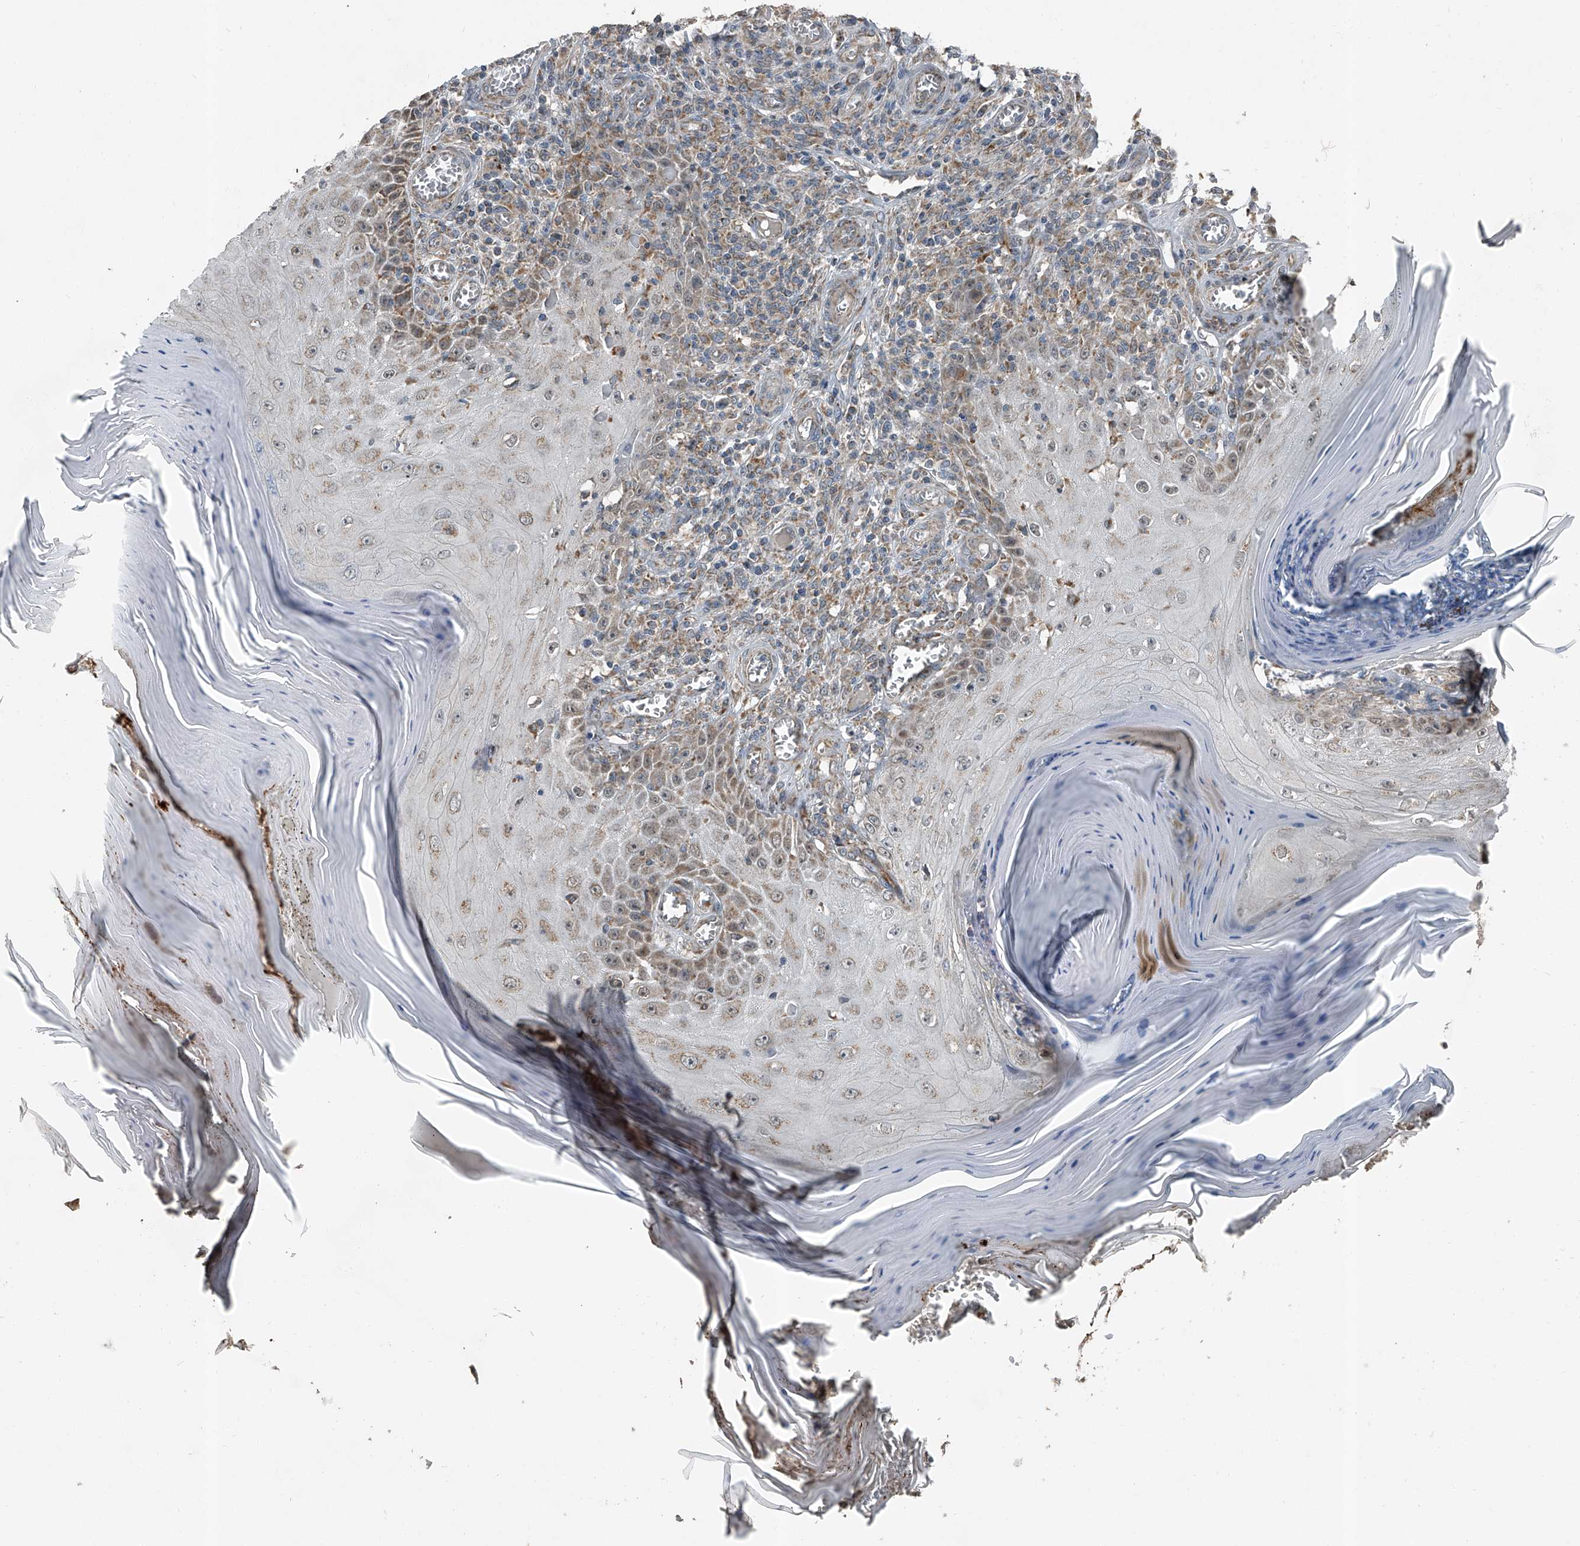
{"staining": {"intensity": "weak", "quantity": ">75%", "location": "cytoplasmic/membranous"}, "tissue": "skin cancer", "cell_type": "Tumor cells", "image_type": "cancer", "snomed": [{"axis": "morphology", "description": "Squamous cell carcinoma, NOS"}, {"axis": "topography", "description": "Skin"}], "caption": "This image exhibits immunohistochemistry staining of human skin cancer, with low weak cytoplasmic/membranous staining in about >75% of tumor cells.", "gene": "CHRNA7", "patient": {"sex": "female", "age": 73}}